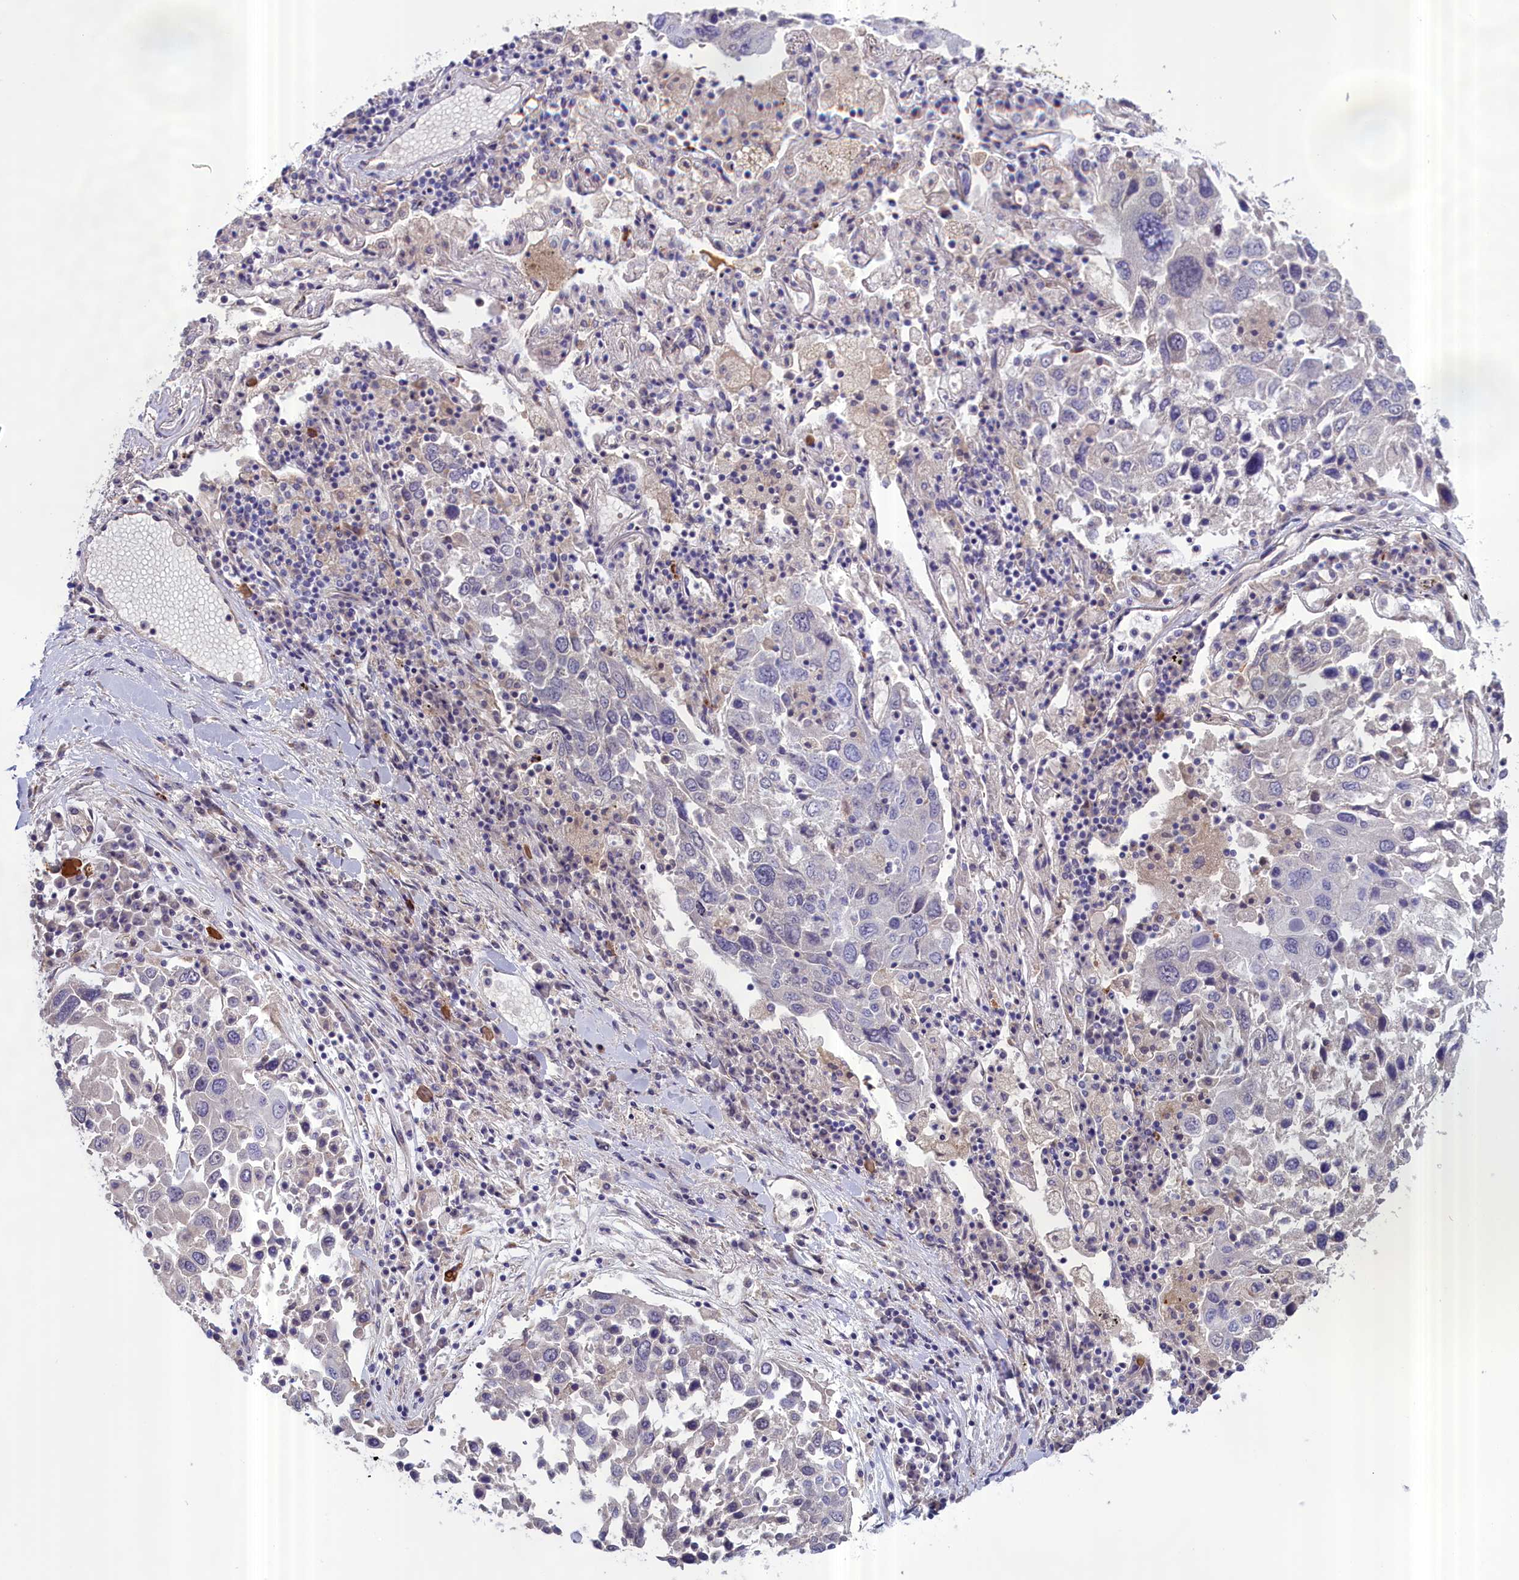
{"staining": {"intensity": "negative", "quantity": "none", "location": "none"}, "tissue": "lung cancer", "cell_type": "Tumor cells", "image_type": "cancer", "snomed": [{"axis": "morphology", "description": "Squamous cell carcinoma, NOS"}, {"axis": "topography", "description": "Lung"}], "caption": "There is no significant expression in tumor cells of squamous cell carcinoma (lung). Nuclei are stained in blue.", "gene": "IGFALS", "patient": {"sex": "male", "age": 65}}